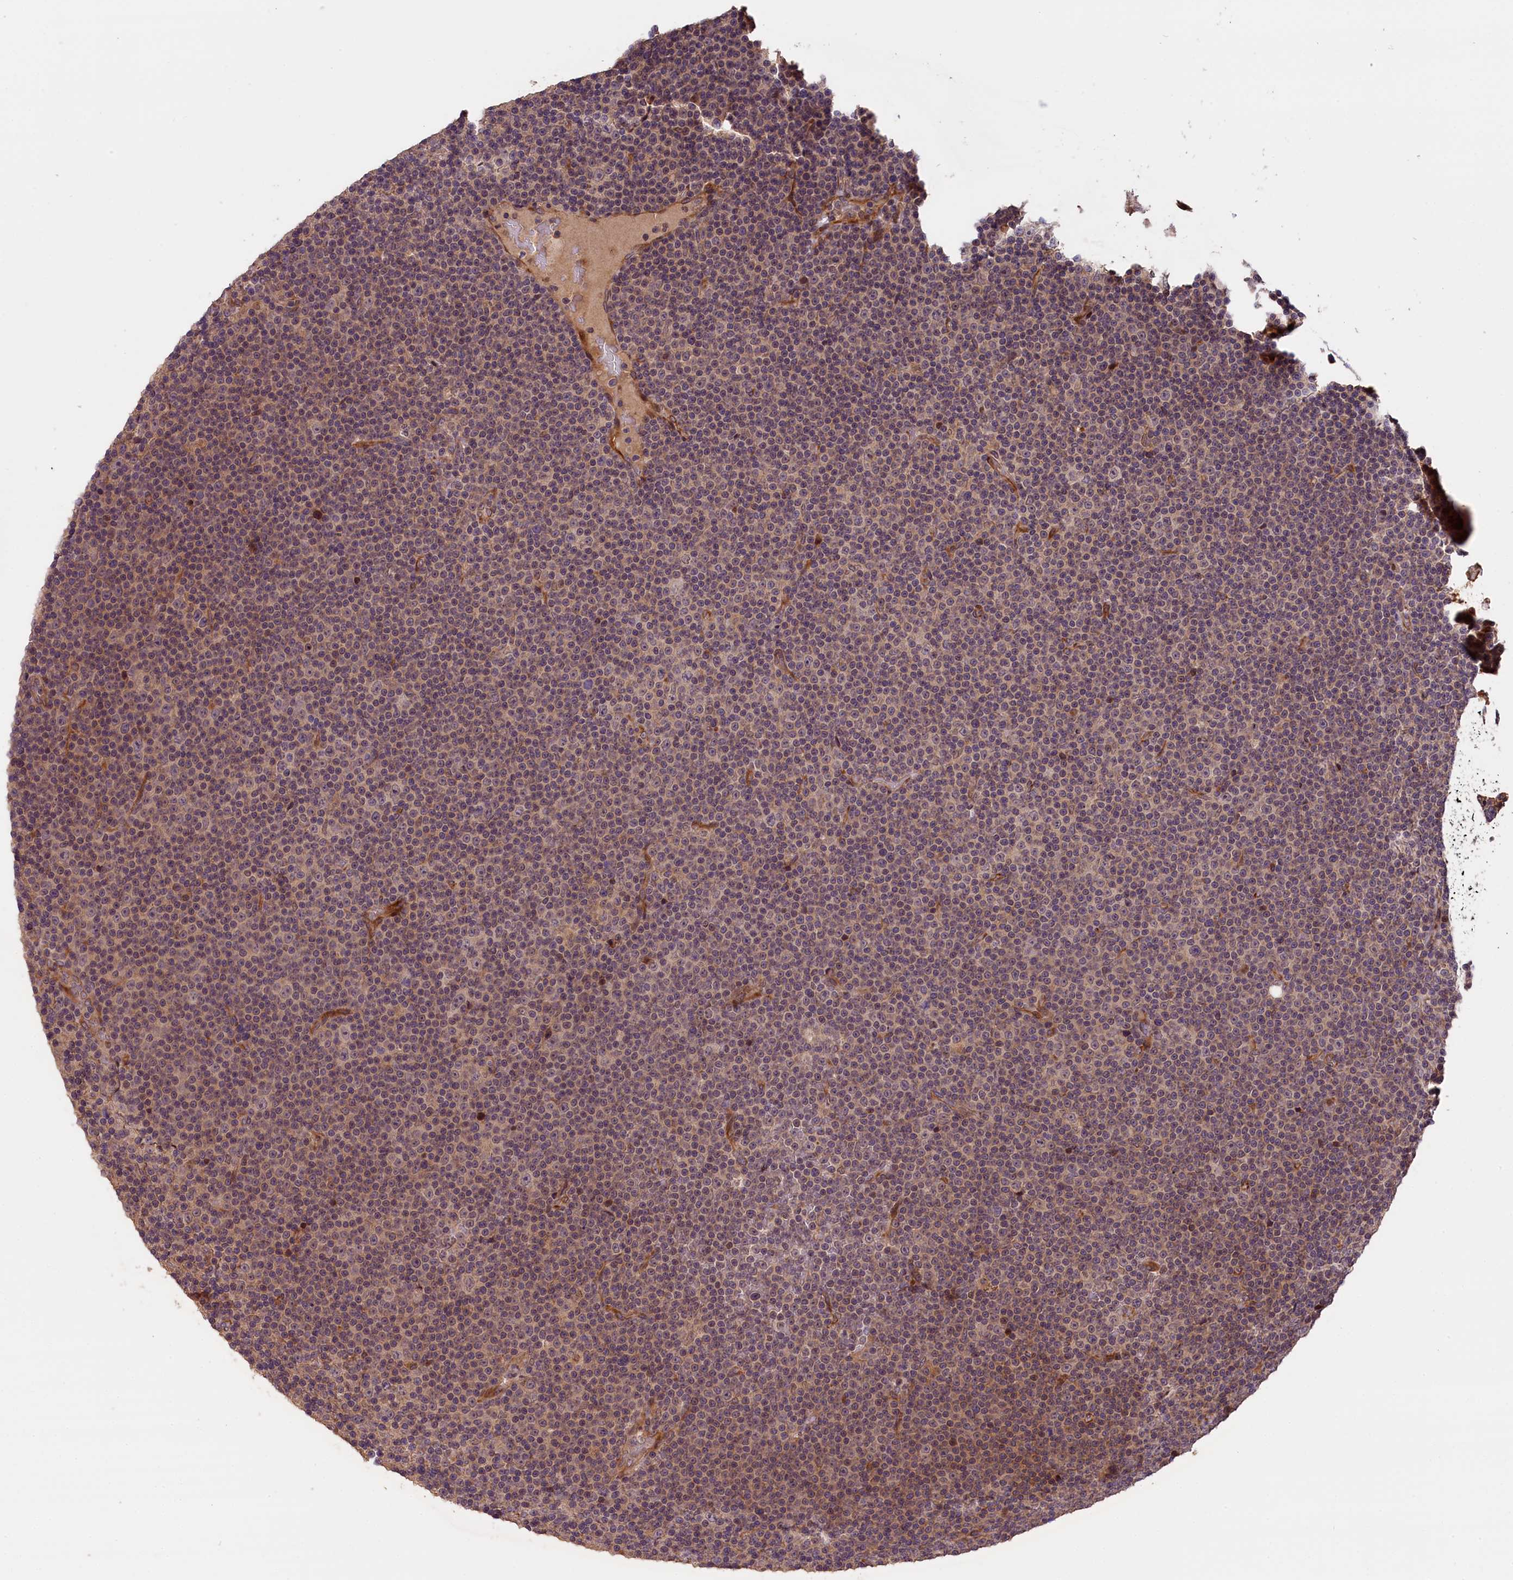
{"staining": {"intensity": "weak", "quantity": "25%-75%", "location": "cytoplasmic/membranous"}, "tissue": "lymphoma", "cell_type": "Tumor cells", "image_type": "cancer", "snomed": [{"axis": "morphology", "description": "Malignant lymphoma, non-Hodgkin's type, Low grade"}, {"axis": "topography", "description": "Lymph node"}], "caption": "A brown stain highlights weak cytoplasmic/membranous expression of a protein in human lymphoma tumor cells.", "gene": "DNAJB9", "patient": {"sex": "female", "age": 67}}